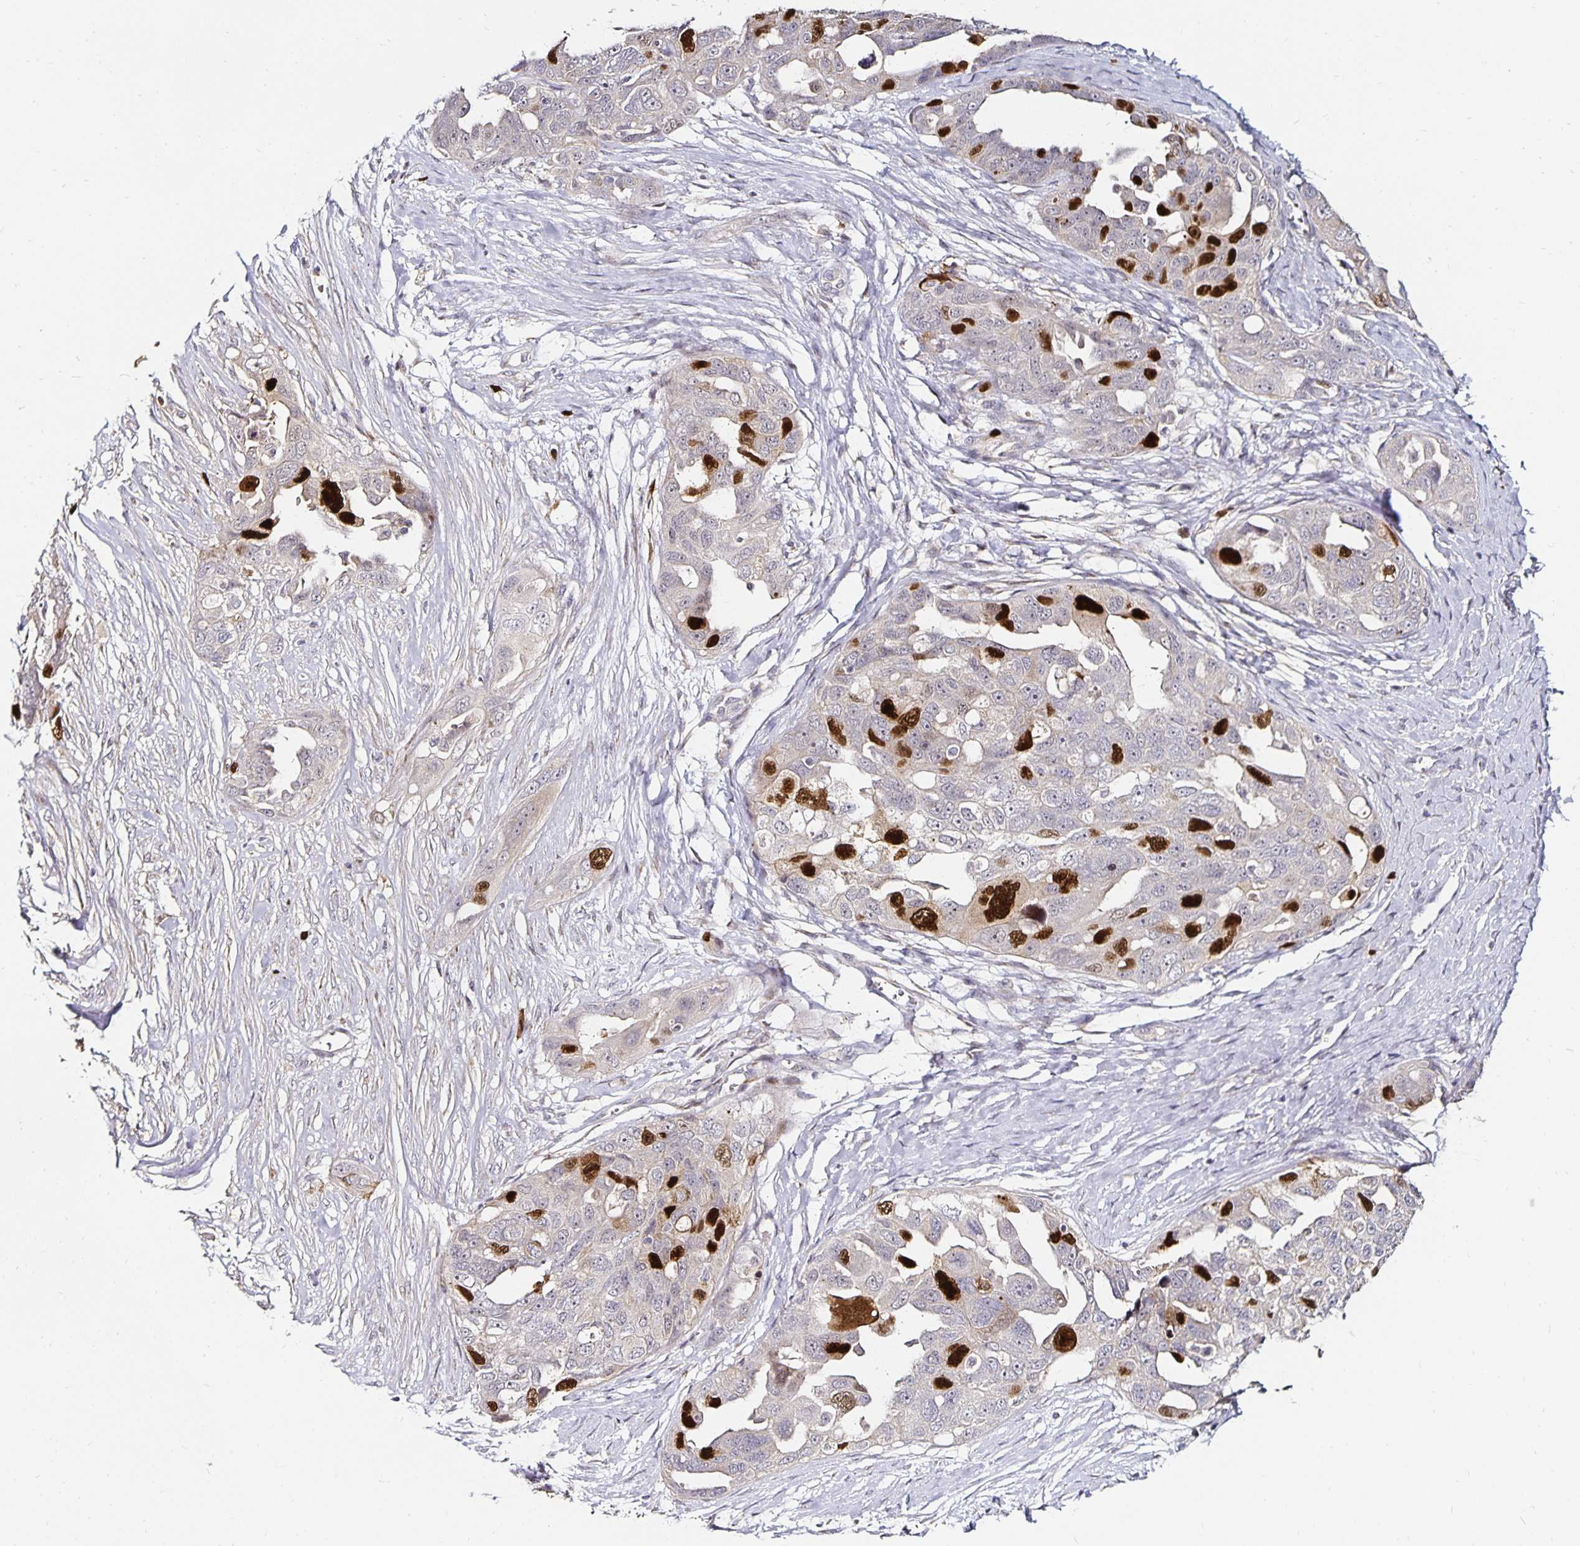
{"staining": {"intensity": "strong", "quantity": "<25%", "location": "nuclear"}, "tissue": "ovarian cancer", "cell_type": "Tumor cells", "image_type": "cancer", "snomed": [{"axis": "morphology", "description": "Carcinoma, endometroid"}, {"axis": "topography", "description": "Ovary"}], "caption": "Tumor cells reveal medium levels of strong nuclear positivity in approximately <25% of cells in human ovarian cancer (endometroid carcinoma). The staining was performed using DAB, with brown indicating positive protein expression. Nuclei are stained blue with hematoxylin.", "gene": "ANLN", "patient": {"sex": "female", "age": 70}}